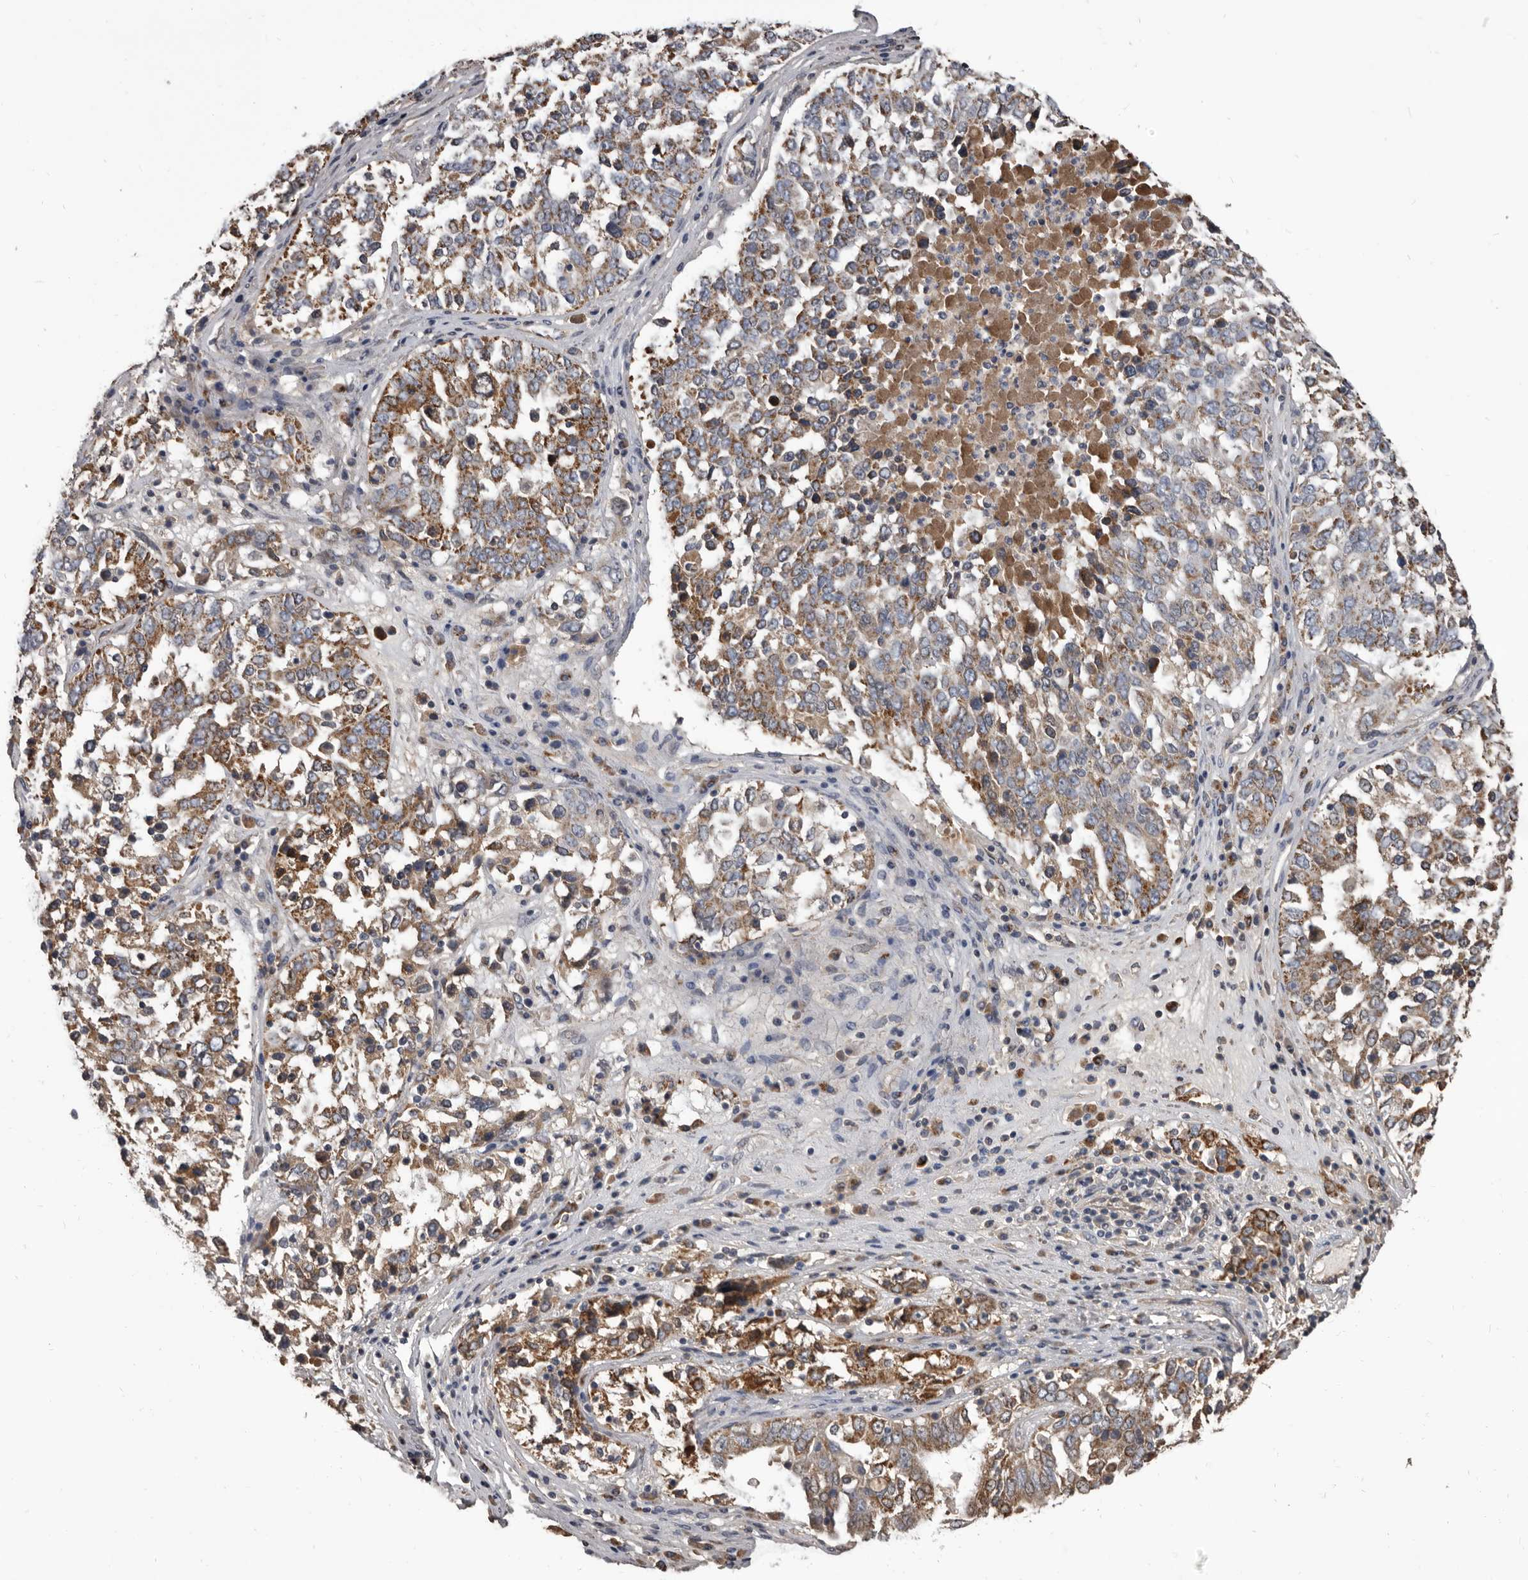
{"staining": {"intensity": "moderate", "quantity": ">75%", "location": "cytoplasmic/membranous"}, "tissue": "ovarian cancer", "cell_type": "Tumor cells", "image_type": "cancer", "snomed": [{"axis": "morphology", "description": "Carcinoma, endometroid"}, {"axis": "topography", "description": "Ovary"}], "caption": "Moderate cytoplasmic/membranous staining is appreciated in about >75% of tumor cells in ovarian endometroid carcinoma.", "gene": "ALDH5A1", "patient": {"sex": "female", "age": 62}}